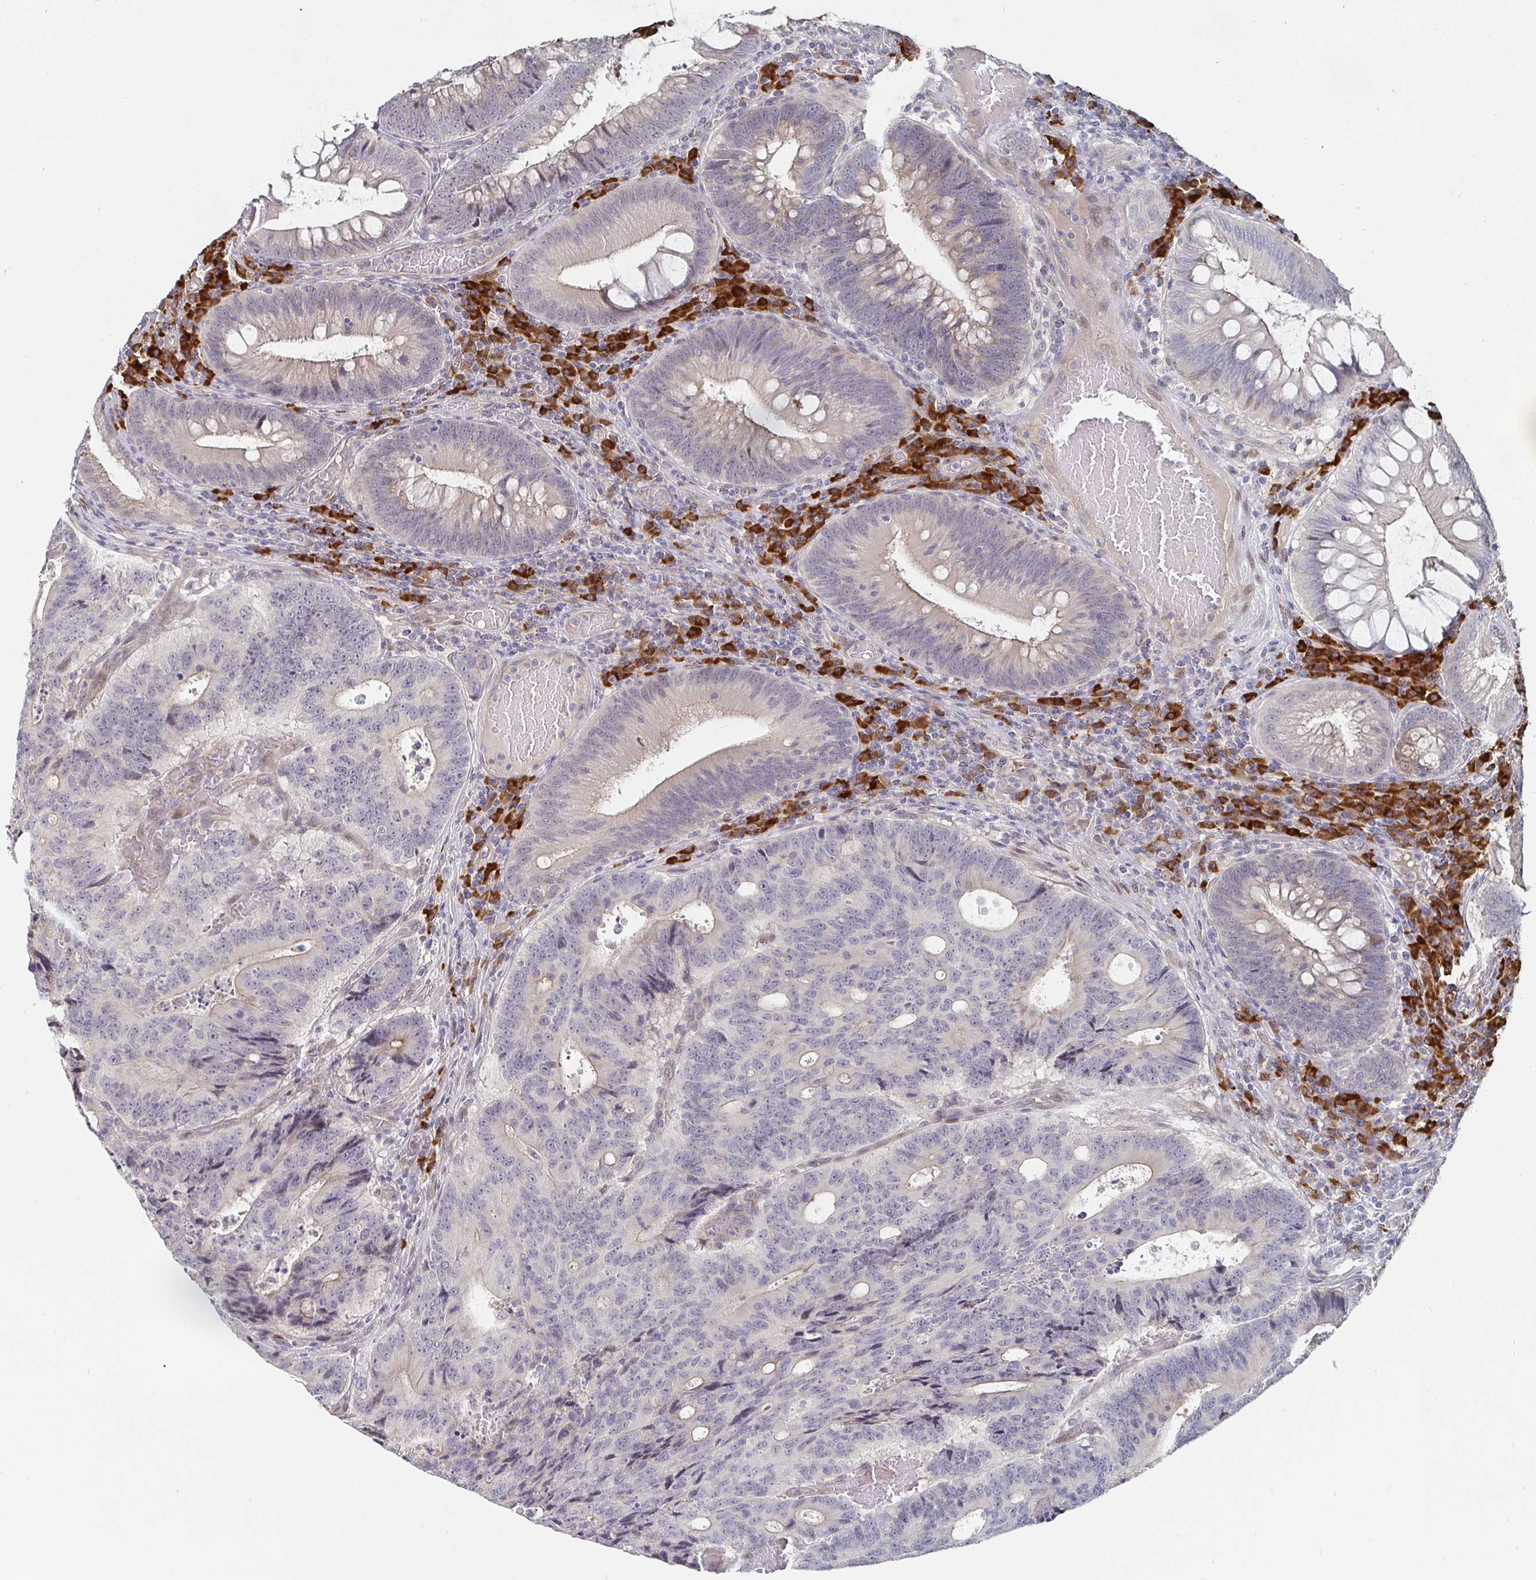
{"staining": {"intensity": "negative", "quantity": "none", "location": "none"}, "tissue": "colorectal cancer", "cell_type": "Tumor cells", "image_type": "cancer", "snomed": [{"axis": "morphology", "description": "Adenocarcinoma, NOS"}, {"axis": "topography", "description": "Colon"}], "caption": "This is an immunohistochemistry (IHC) image of colorectal cancer. There is no staining in tumor cells.", "gene": "MEIS1", "patient": {"sex": "male", "age": 62}}